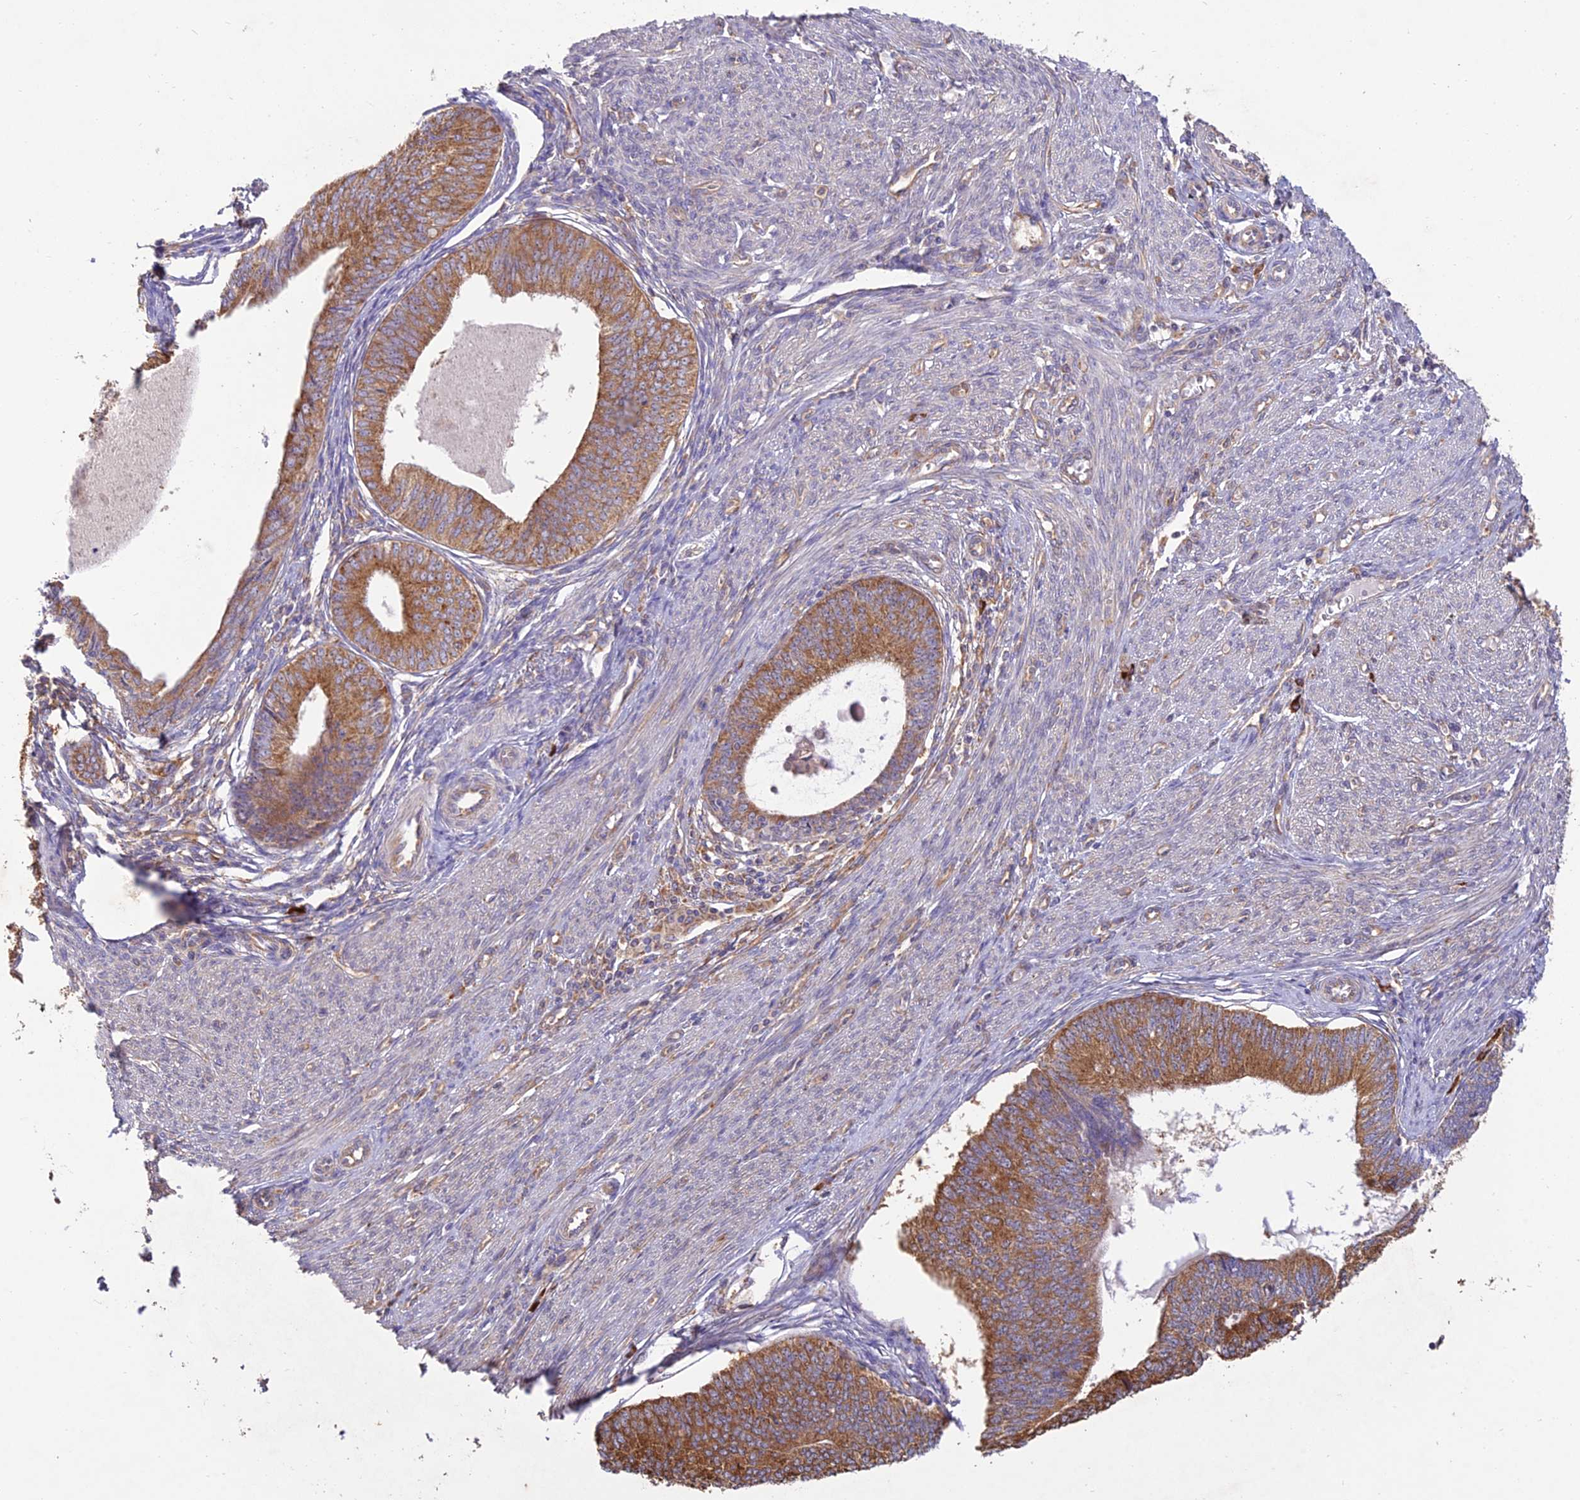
{"staining": {"intensity": "moderate", "quantity": "25%-75%", "location": "cytoplasmic/membranous"}, "tissue": "endometrial cancer", "cell_type": "Tumor cells", "image_type": "cancer", "snomed": [{"axis": "morphology", "description": "Adenocarcinoma, NOS"}, {"axis": "topography", "description": "Endometrium"}], "caption": "Adenocarcinoma (endometrial) stained with a brown dye reveals moderate cytoplasmic/membranous positive staining in approximately 25%-75% of tumor cells.", "gene": "NXNL2", "patient": {"sex": "female", "age": 68}}